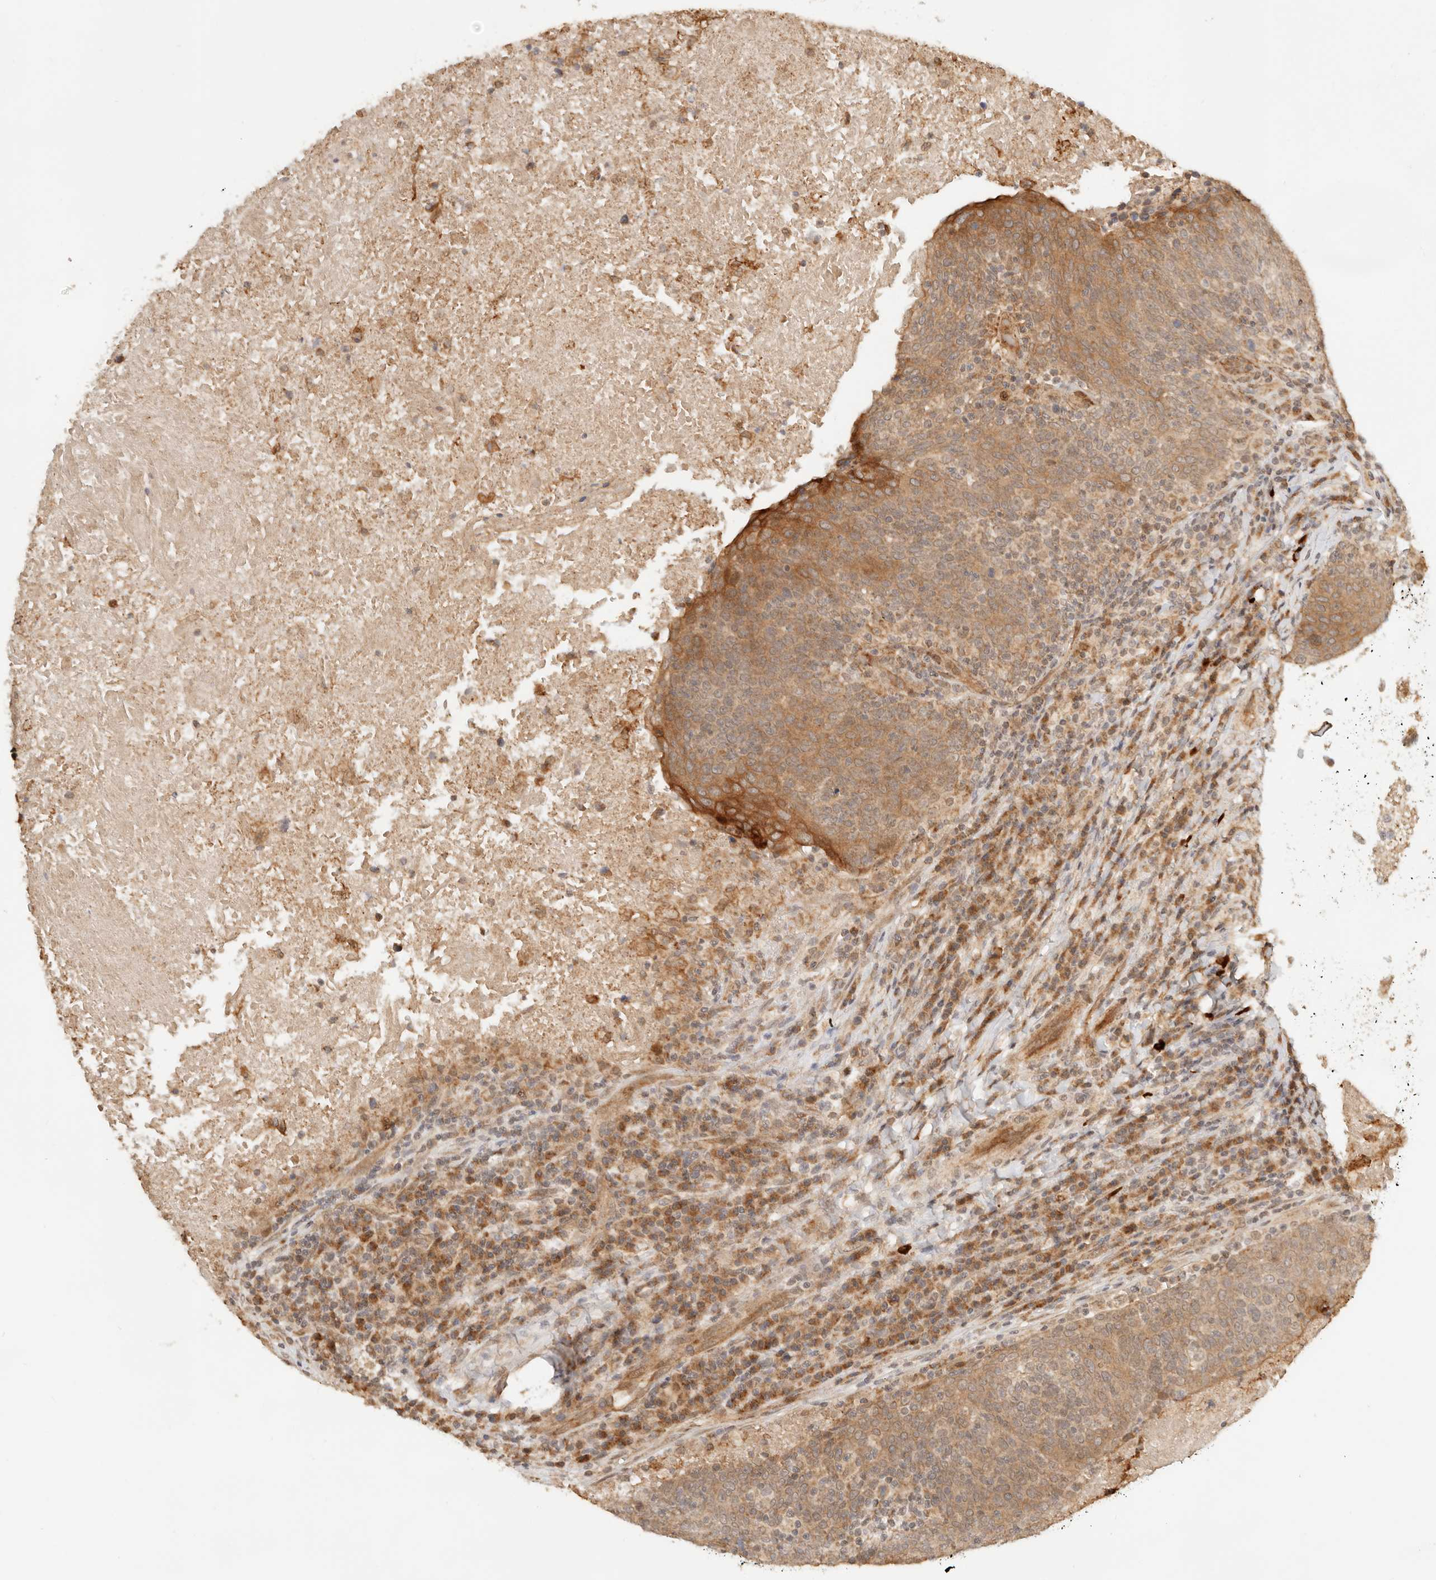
{"staining": {"intensity": "moderate", "quantity": "<25%", "location": "cytoplasmic/membranous"}, "tissue": "head and neck cancer", "cell_type": "Tumor cells", "image_type": "cancer", "snomed": [{"axis": "morphology", "description": "Squamous cell carcinoma, NOS"}, {"axis": "morphology", "description": "Squamous cell carcinoma, metastatic, NOS"}, {"axis": "topography", "description": "Lymph node"}, {"axis": "topography", "description": "Head-Neck"}], "caption": "Immunohistochemical staining of human head and neck squamous cell carcinoma reveals moderate cytoplasmic/membranous protein staining in about <25% of tumor cells.", "gene": "BAALC", "patient": {"sex": "male", "age": 62}}